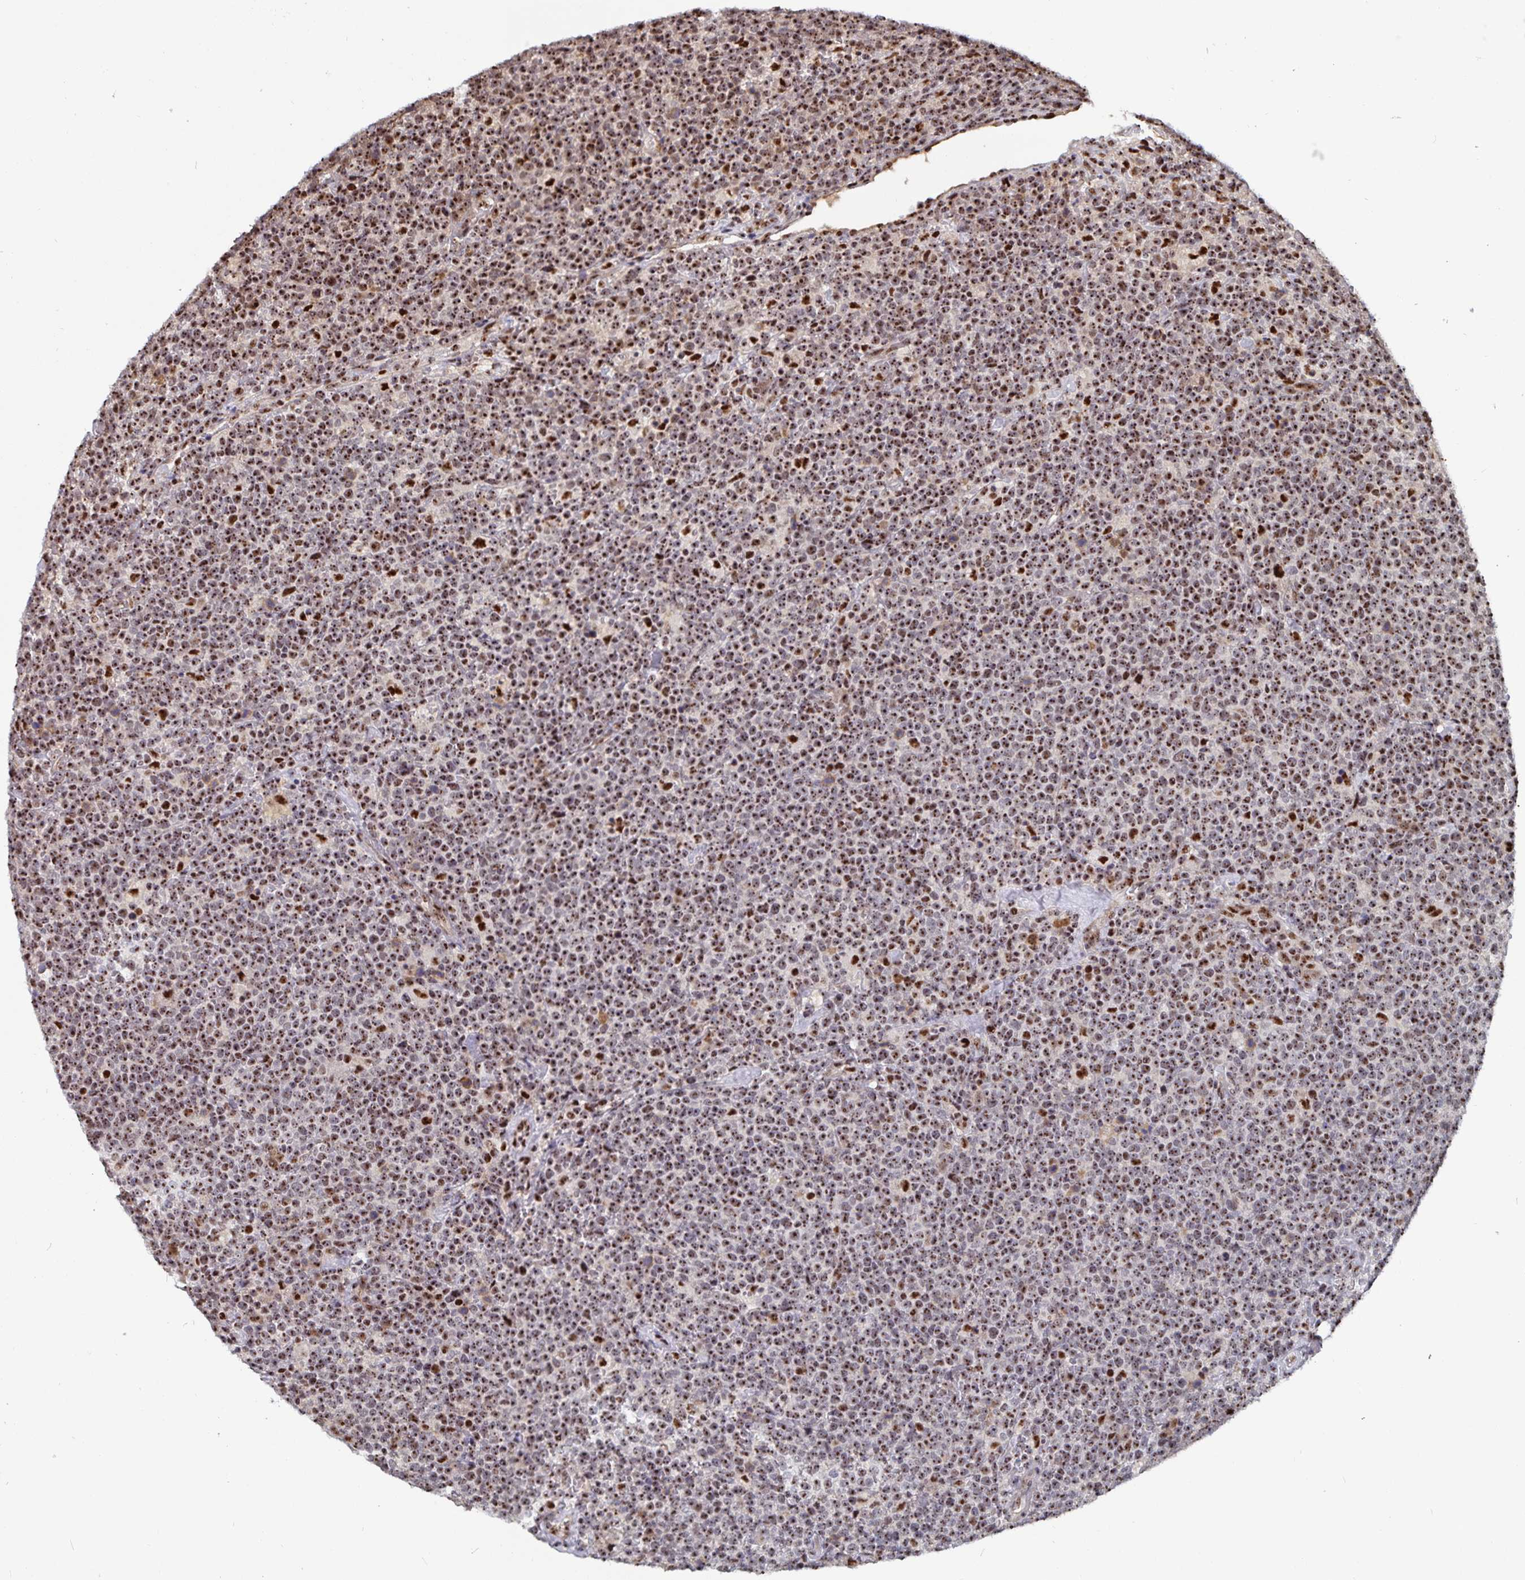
{"staining": {"intensity": "strong", "quantity": ">75%", "location": "nuclear"}, "tissue": "lymphoma", "cell_type": "Tumor cells", "image_type": "cancer", "snomed": [{"axis": "morphology", "description": "Malignant lymphoma, non-Hodgkin's type, High grade"}, {"axis": "topography", "description": "Lymph node"}], "caption": "Tumor cells demonstrate strong nuclear staining in approximately >75% of cells in lymphoma.", "gene": "LAS1L", "patient": {"sex": "male", "age": 61}}